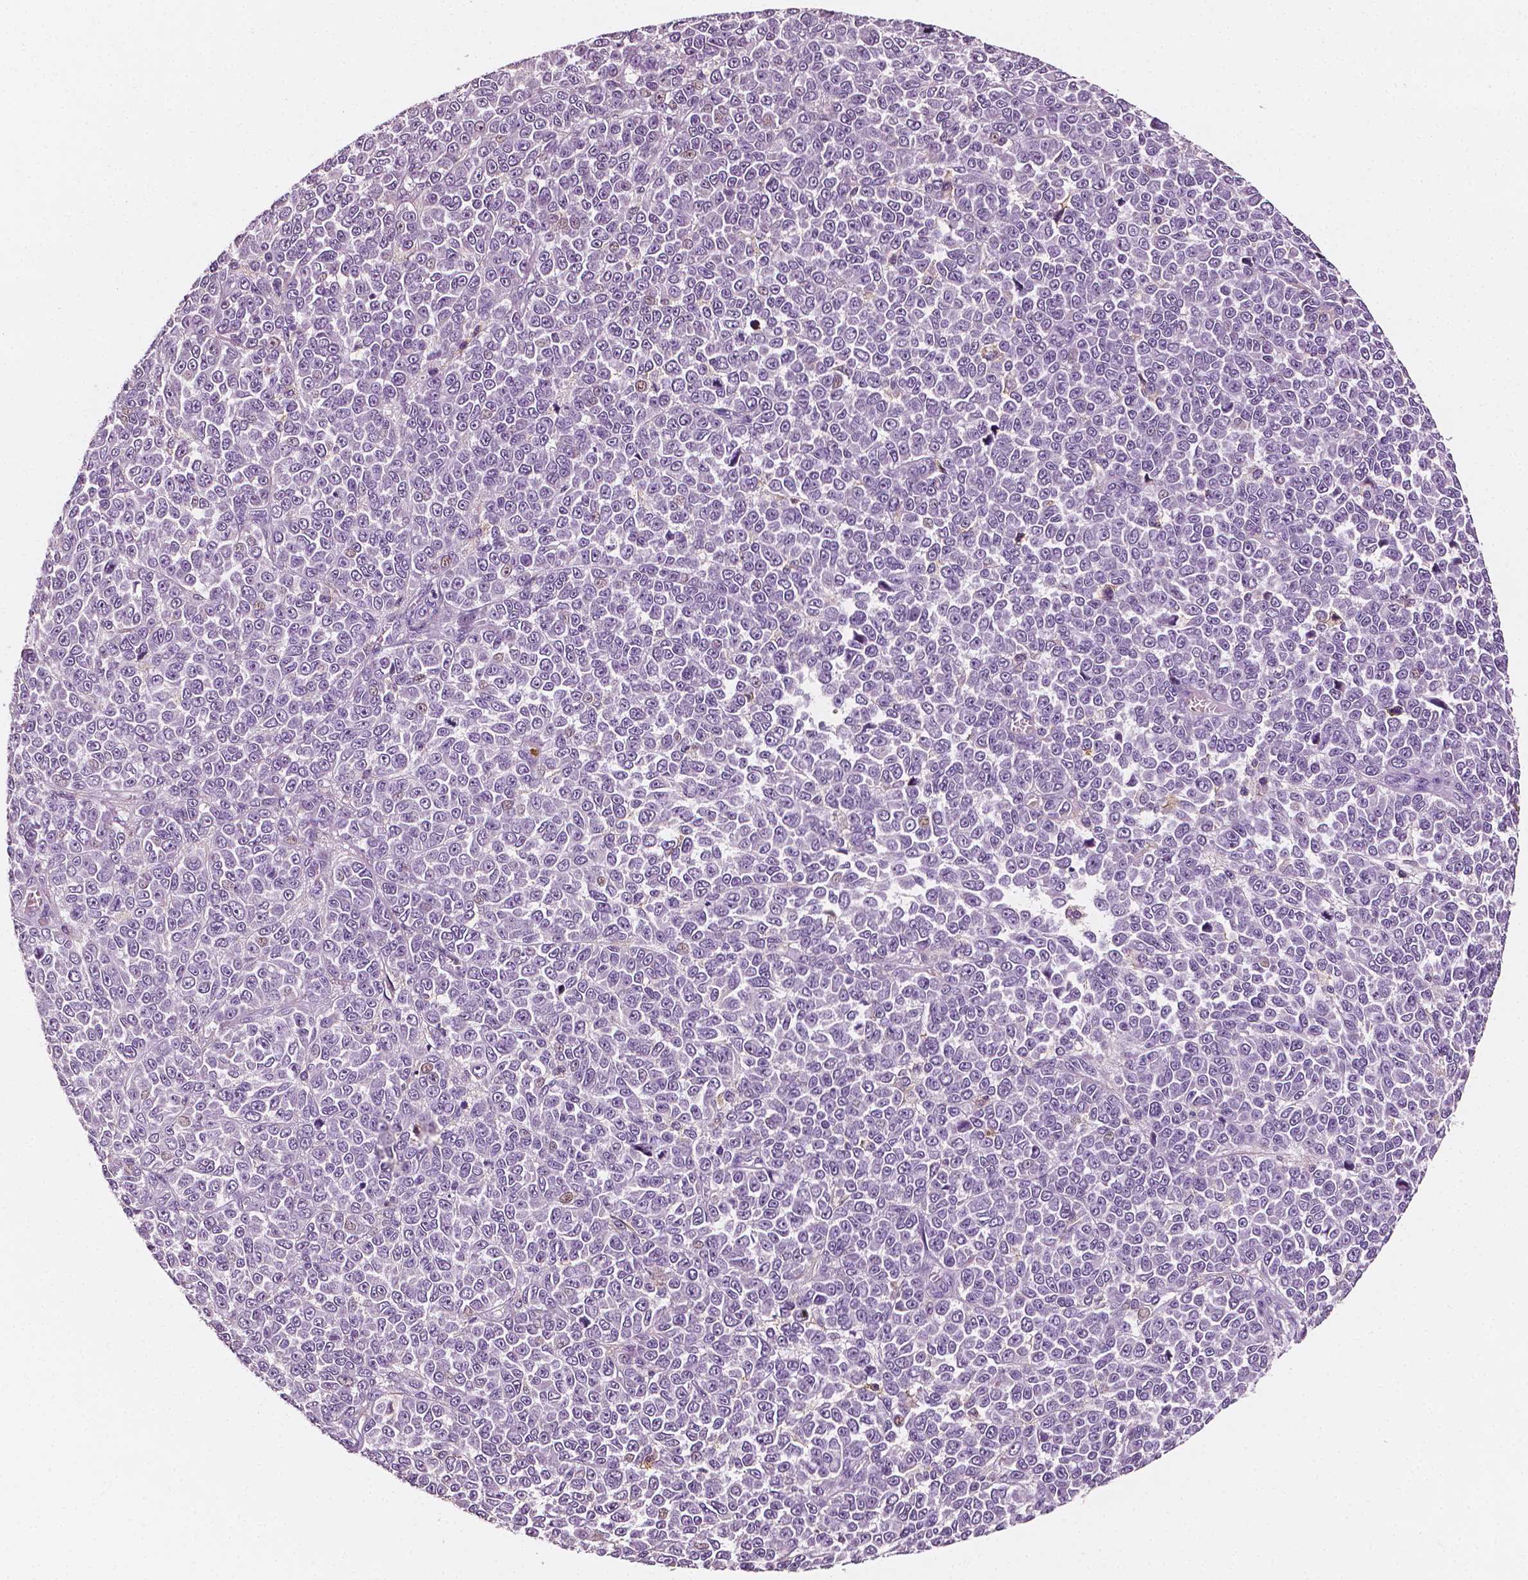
{"staining": {"intensity": "negative", "quantity": "none", "location": "none"}, "tissue": "melanoma", "cell_type": "Tumor cells", "image_type": "cancer", "snomed": [{"axis": "morphology", "description": "Malignant melanoma, NOS"}, {"axis": "topography", "description": "Skin"}], "caption": "A high-resolution photomicrograph shows immunohistochemistry staining of melanoma, which demonstrates no significant expression in tumor cells.", "gene": "PTPRC", "patient": {"sex": "female", "age": 95}}